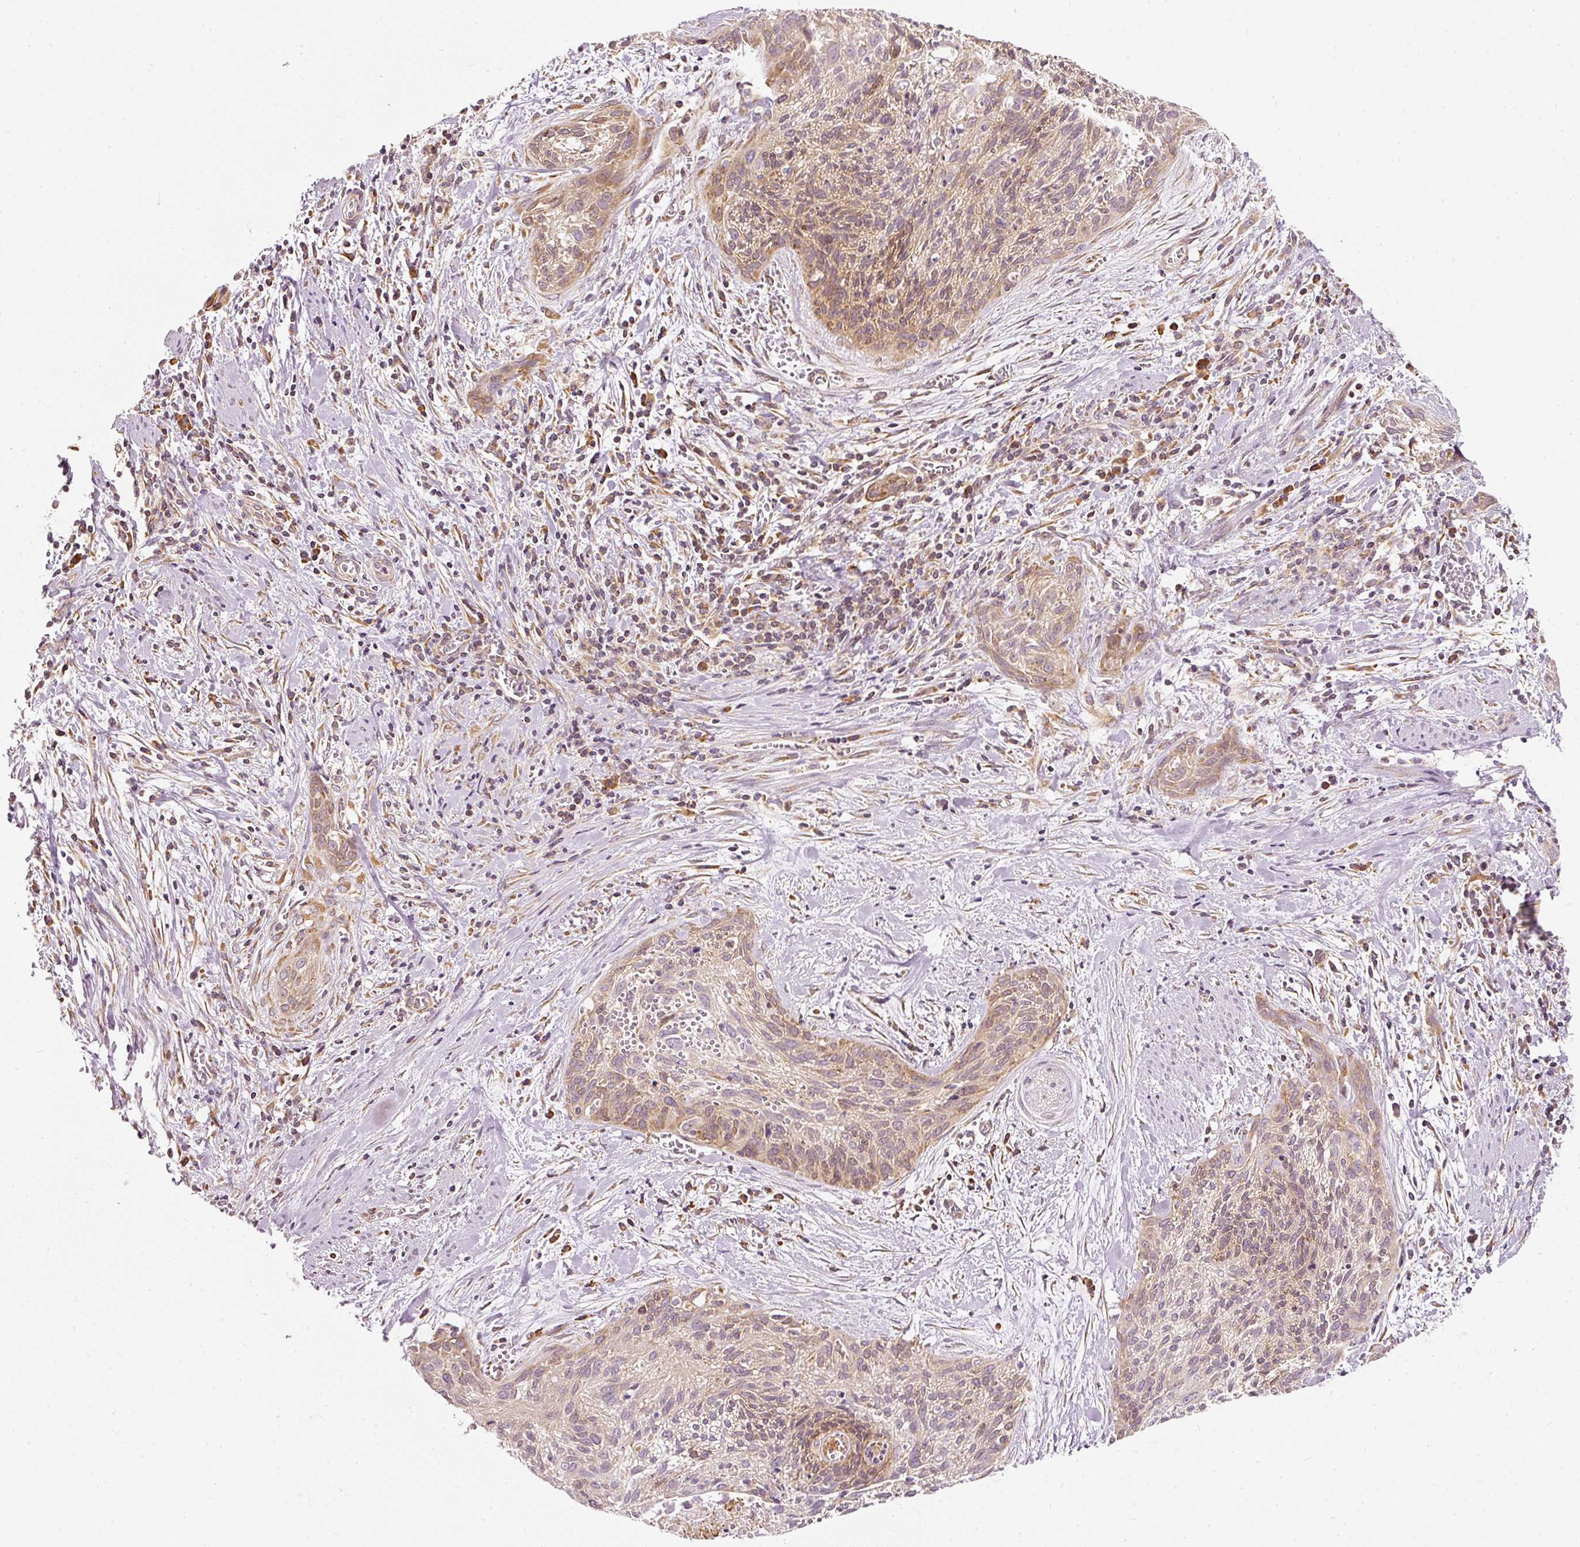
{"staining": {"intensity": "moderate", "quantity": "25%-75%", "location": "cytoplasmic/membranous"}, "tissue": "cervical cancer", "cell_type": "Tumor cells", "image_type": "cancer", "snomed": [{"axis": "morphology", "description": "Squamous cell carcinoma, NOS"}, {"axis": "topography", "description": "Cervix"}], "caption": "A brown stain highlights moderate cytoplasmic/membranous expression of a protein in human cervical cancer tumor cells.", "gene": "SNAPC5", "patient": {"sex": "female", "age": 55}}